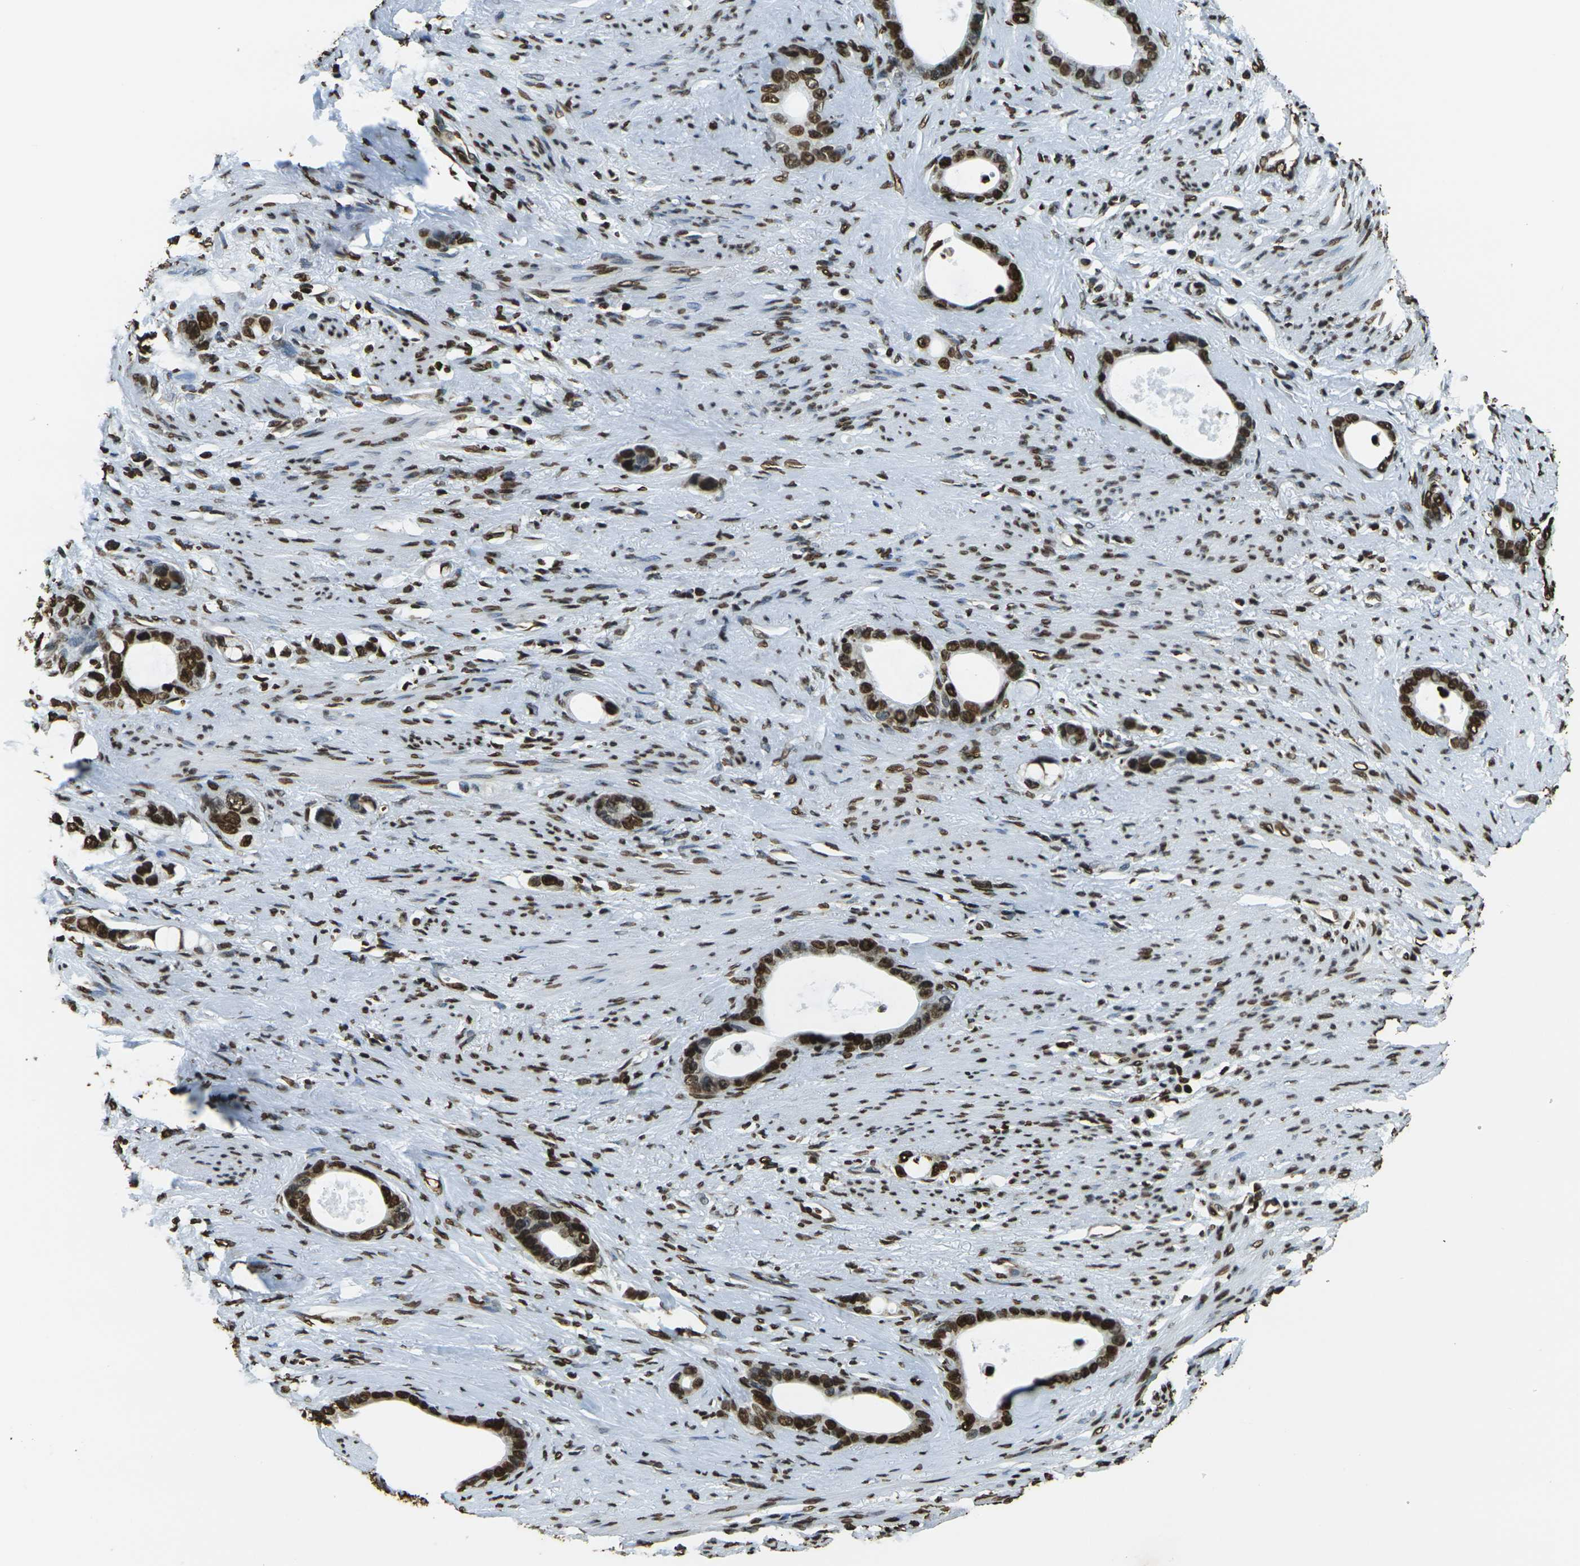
{"staining": {"intensity": "strong", "quantity": ">75%", "location": "nuclear"}, "tissue": "stomach cancer", "cell_type": "Tumor cells", "image_type": "cancer", "snomed": [{"axis": "morphology", "description": "Adenocarcinoma, NOS"}, {"axis": "topography", "description": "Stomach"}], "caption": "Tumor cells demonstrate high levels of strong nuclear staining in about >75% of cells in stomach cancer. Immunohistochemistry stains the protein of interest in brown and the nuclei are stained blue.", "gene": "H1-2", "patient": {"sex": "female", "age": 75}}